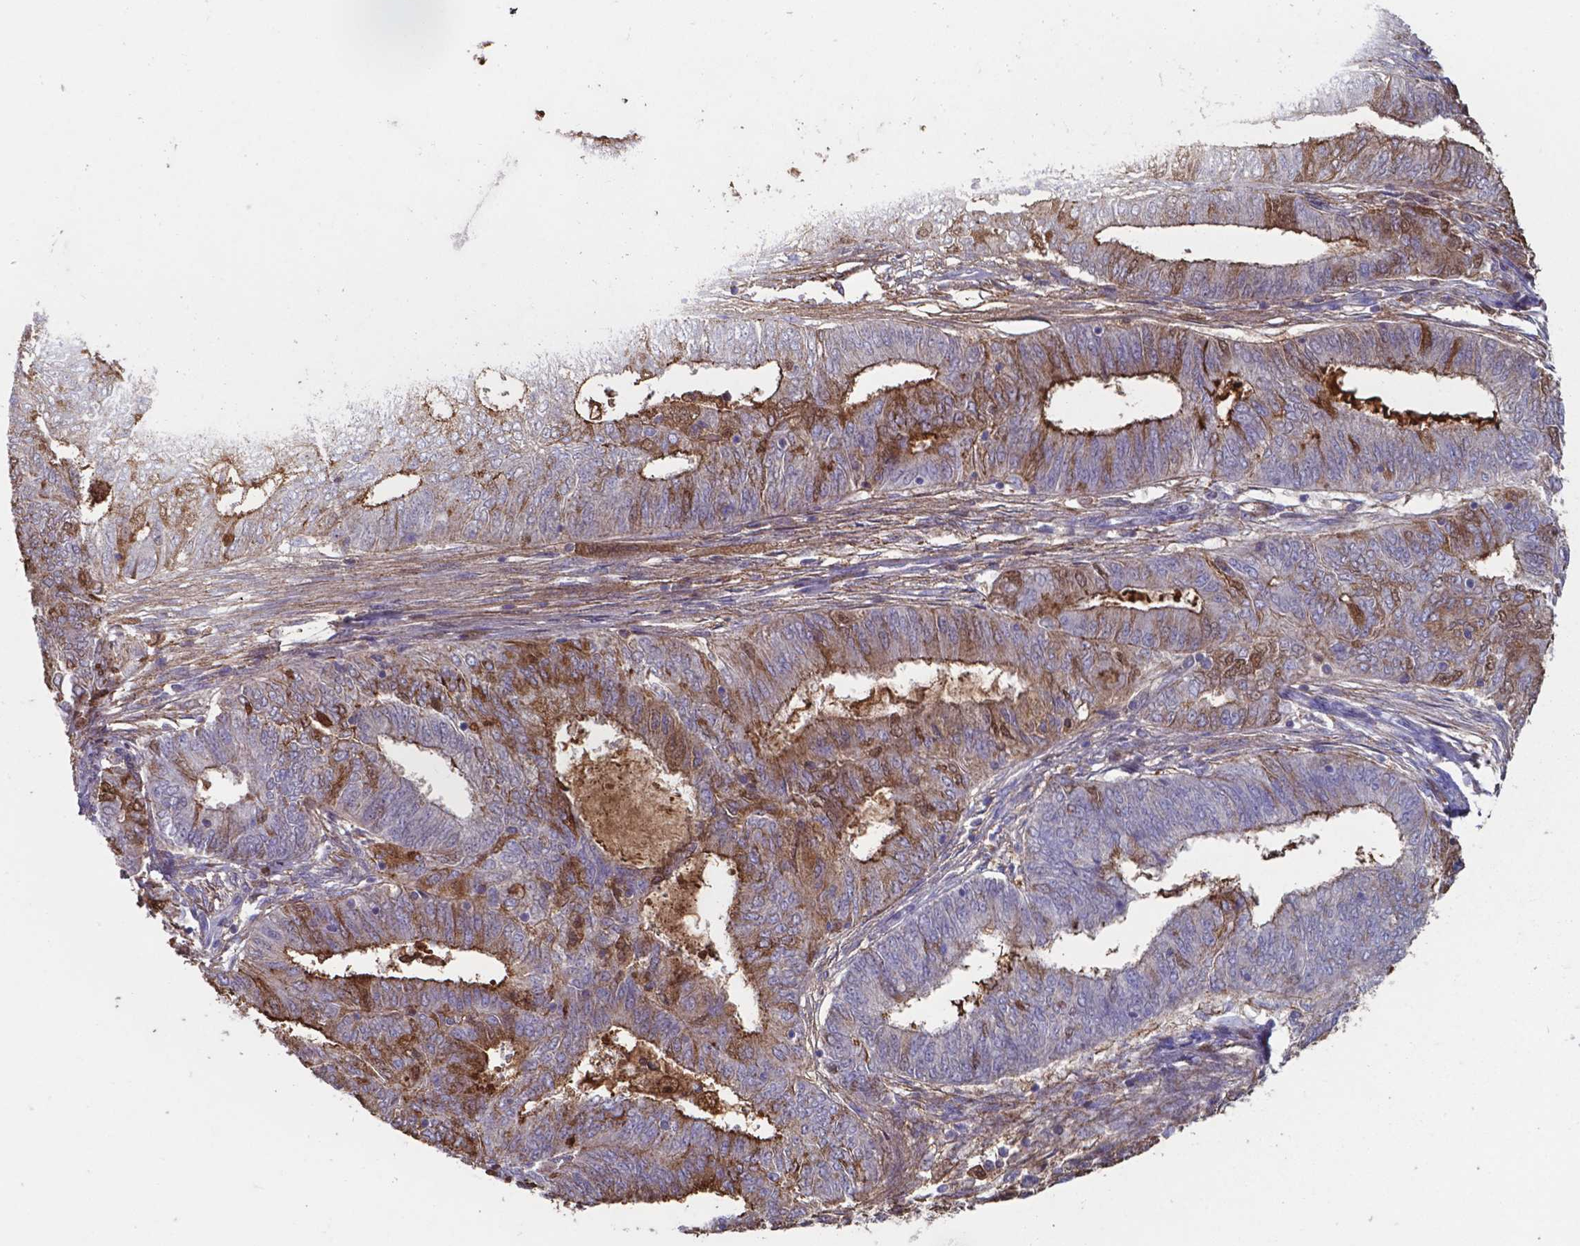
{"staining": {"intensity": "moderate", "quantity": "25%-75%", "location": "cytoplasmic/membranous"}, "tissue": "endometrial cancer", "cell_type": "Tumor cells", "image_type": "cancer", "snomed": [{"axis": "morphology", "description": "Adenocarcinoma, NOS"}, {"axis": "topography", "description": "Endometrium"}], "caption": "Immunohistochemistry staining of endometrial adenocarcinoma, which exhibits medium levels of moderate cytoplasmic/membranous staining in approximately 25%-75% of tumor cells indicating moderate cytoplasmic/membranous protein staining. The staining was performed using DAB (3,3'-diaminobenzidine) (brown) for protein detection and nuclei were counterstained in hematoxylin (blue).", "gene": "SERPINA1", "patient": {"sex": "female", "age": 62}}